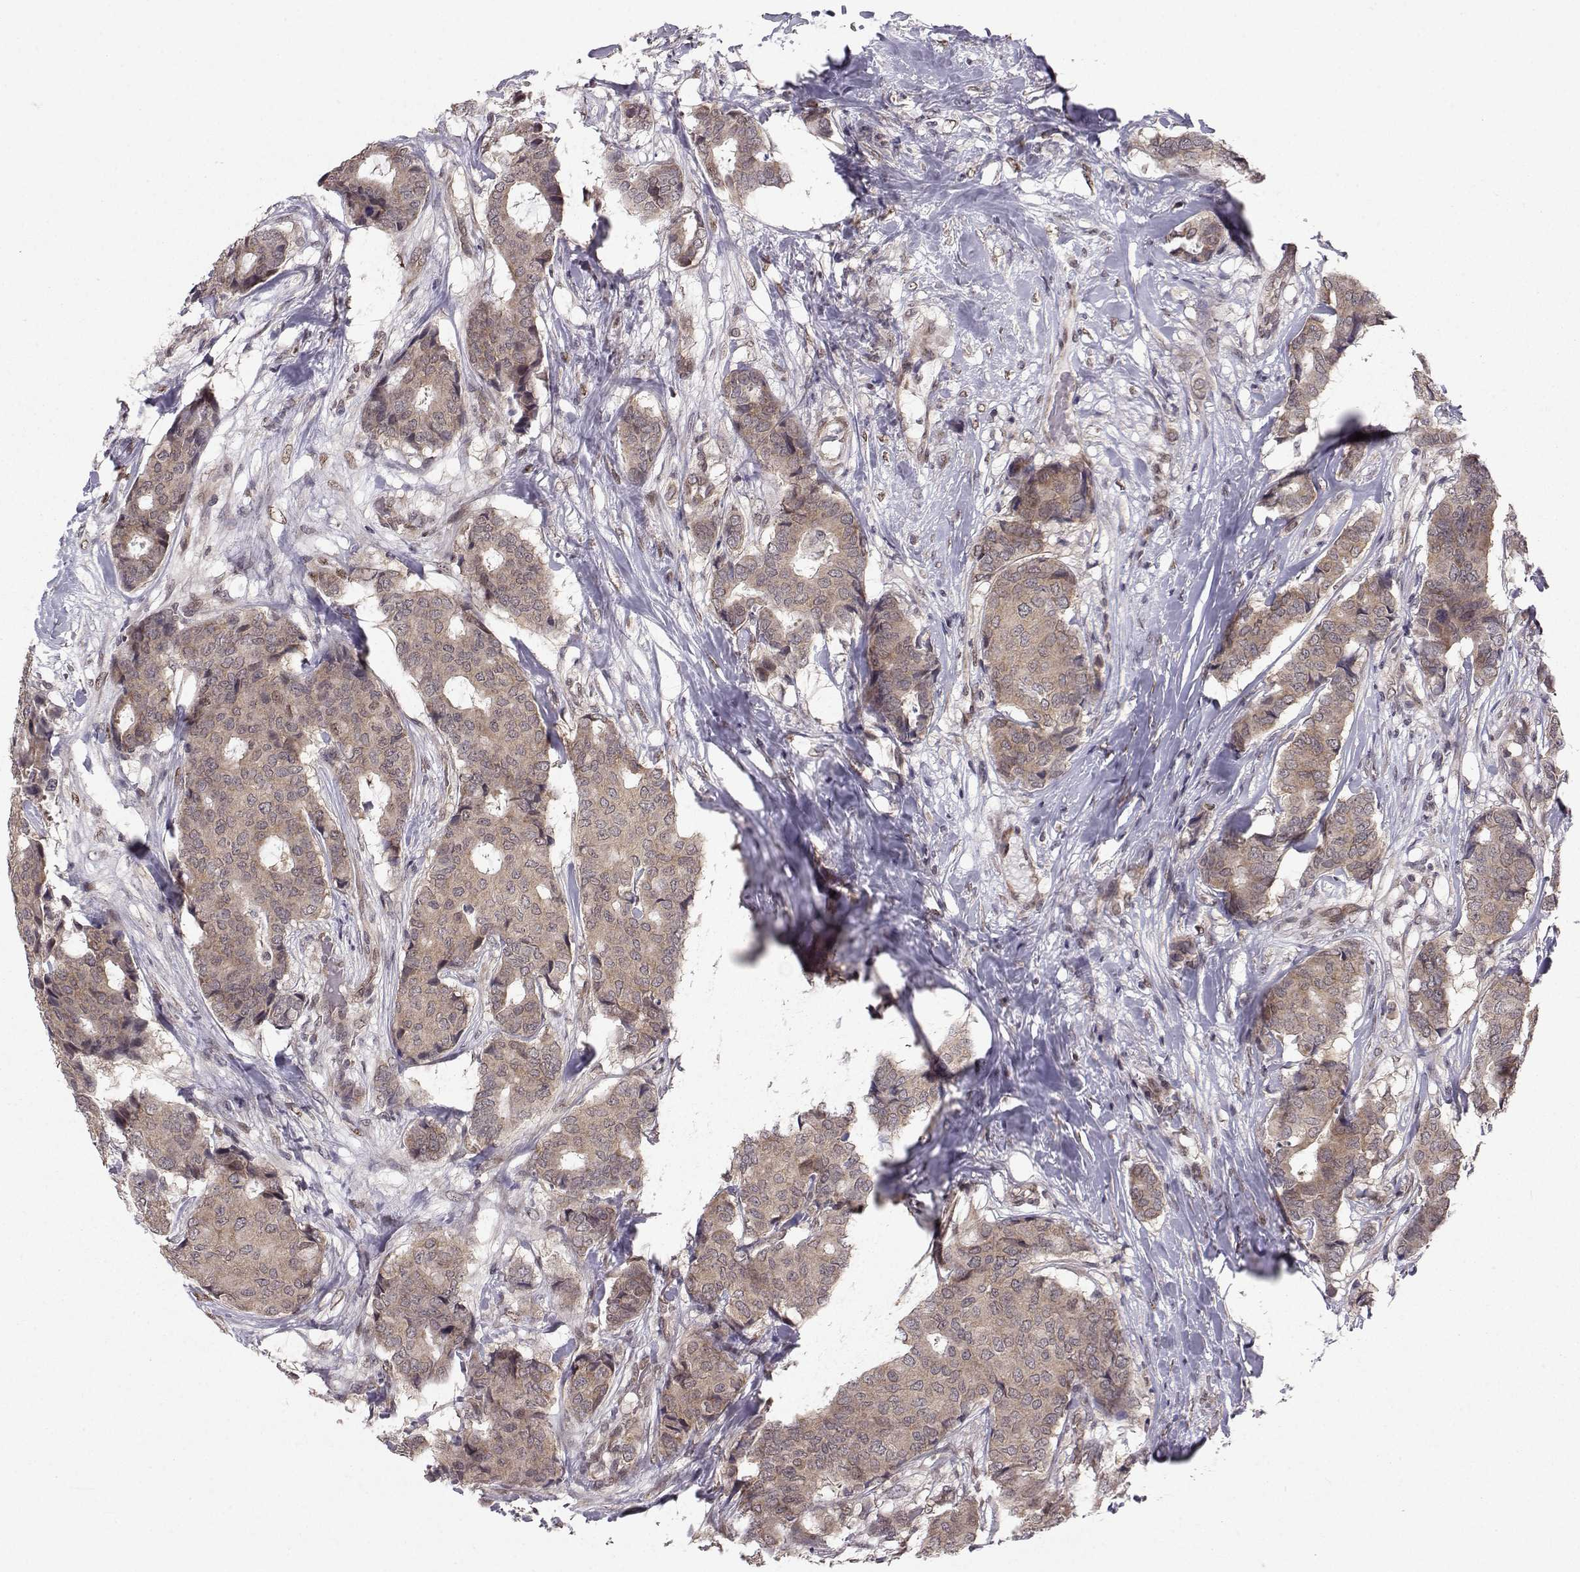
{"staining": {"intensity": "moderate", "quantity": ">75%", "location": "cytoplasmic/membranous"}, "tissue": "breast cancer", "cell_type": "Tumor cells", "image_type": "cancer", "snomed": [{"axis": "morphology", "description": "Duct carcinoma"}, {"axis": "topography", "description": "Breast"}], "caption": "About >75% of tumor cells in breast invasive ductal carcinoma demonstrate moderate cytoplasmic/membranous protein expression as visualized by brown immunohistochemical staining.", "gene": "PKN2", "patient": {"sex": "female", "age": 75}}